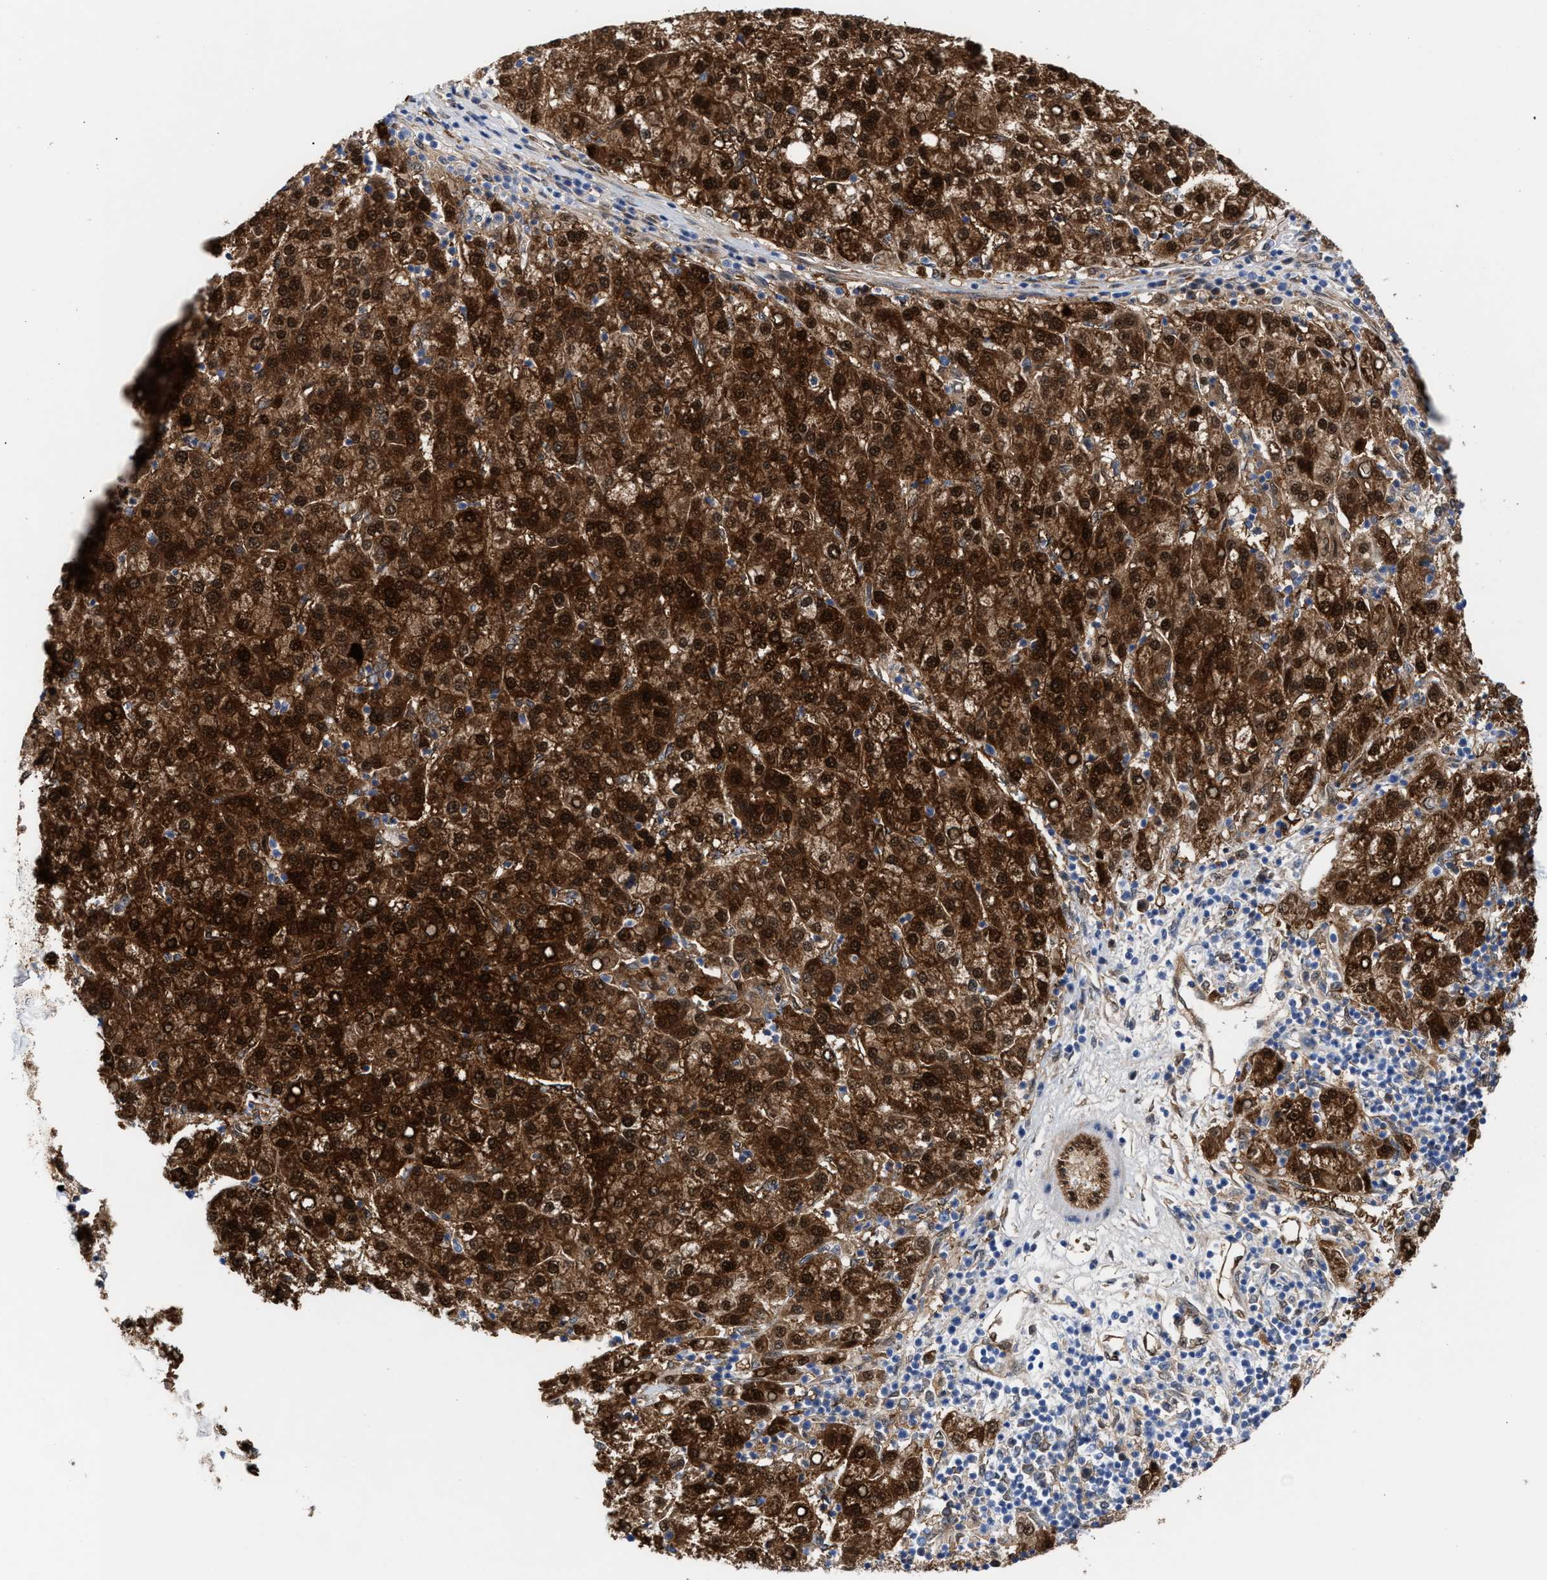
{"staining": {"intensity": "strong", "quantity": ">75%", "location": "cytoplasmic/membranous,nuclear"}, "tissue": "liver cancer", "cell_type": "Tumor cells", "image_type": "cancer", "snomed": [{"axis": "morphology", "description": "Carcinoma, Hepatocellular, NOS"}, {"axis": "topography", "description": "Liver"}], "caption": "Tumor cells display high levels of strong cytoplasmic/membranous and nuclear expression in about >75% of cells in human hepatocellular carcinoma (liver). The staining was performed using DAB, with brown indicating positive protein expression. Nuclei are stained blue with hematoxylin.", "gene": "TP53I3", "patient": {"sex": "female", "age": 58}}